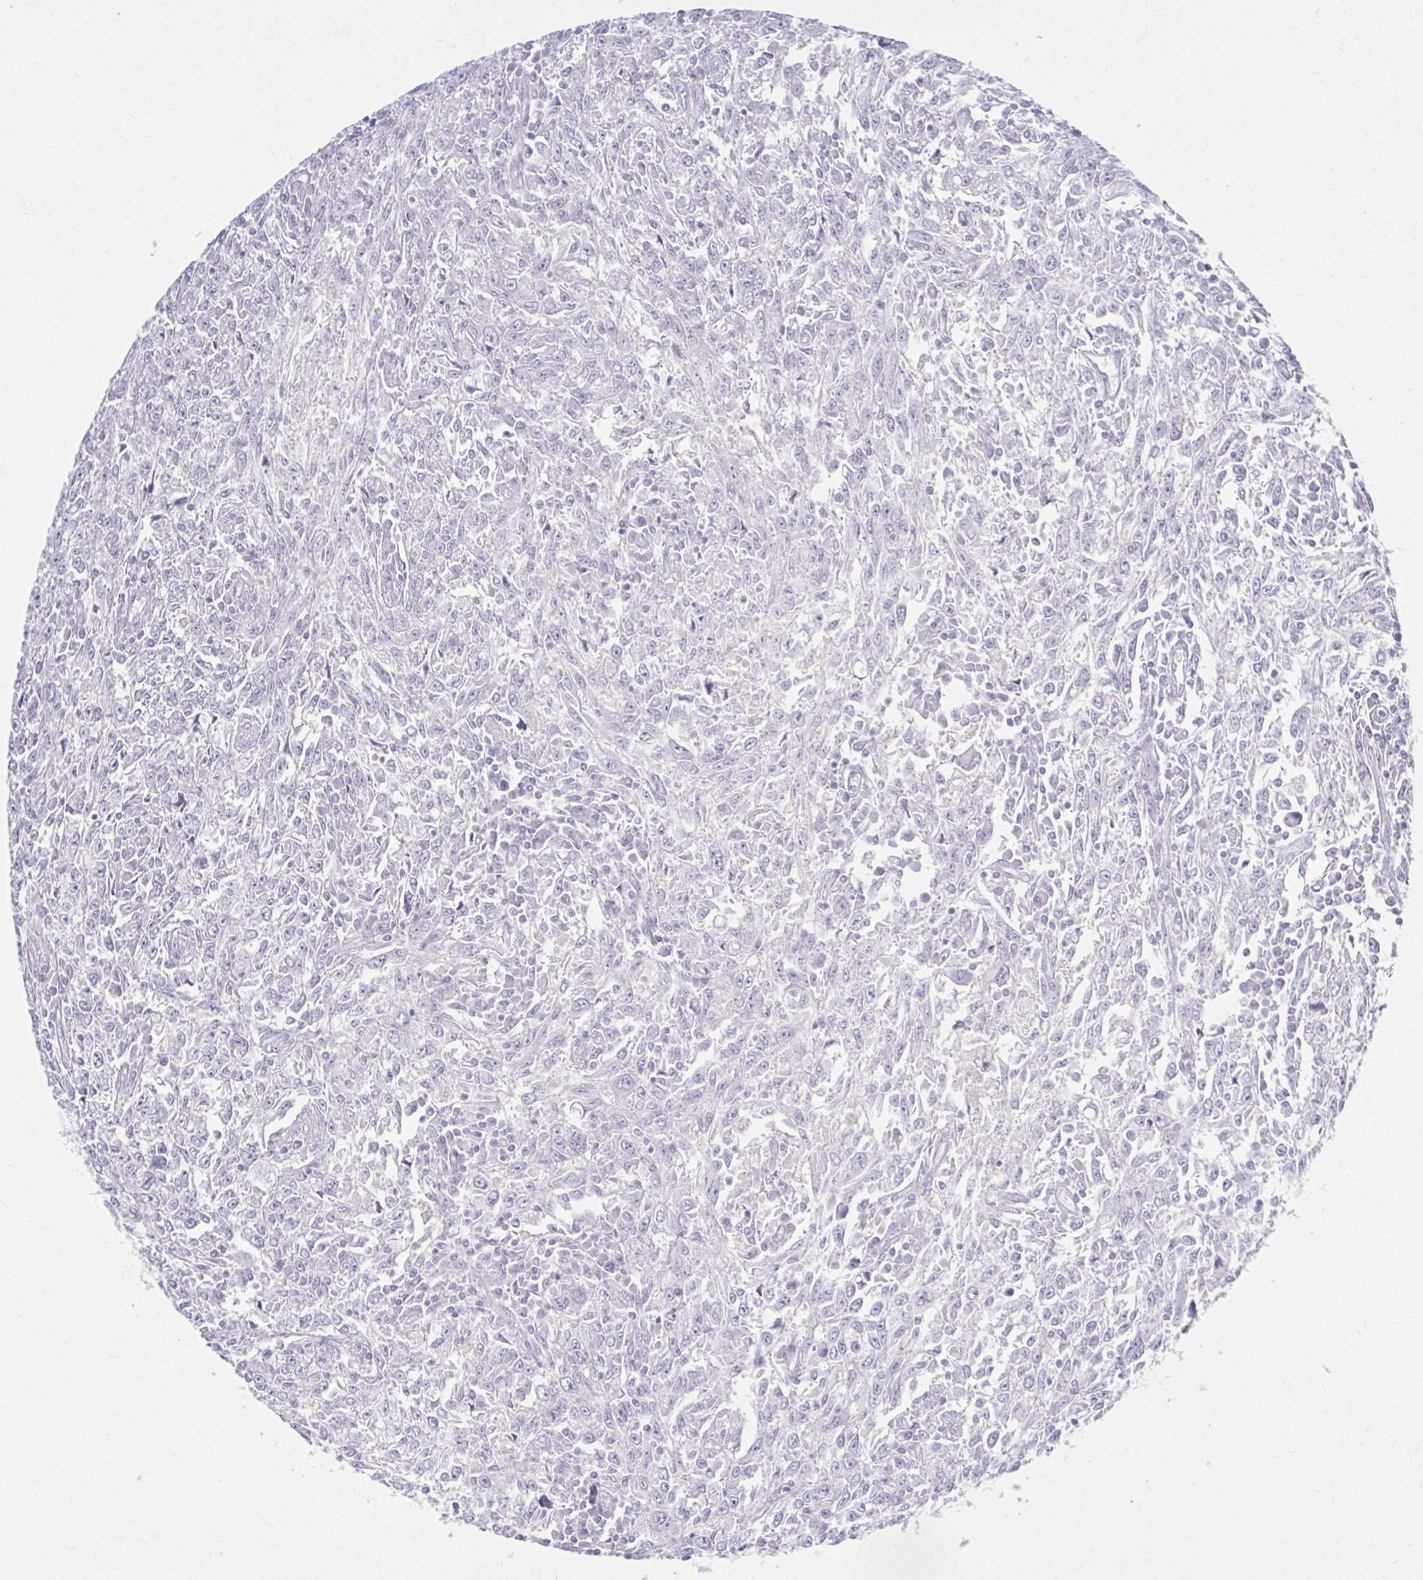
{"staining": {"intensity": "negative", "quantity": "none", "location": "none"}, "tissue": "breast cancer", "cell_type": "Tumor cells", "image_type": "cancer", "snomed": [{"axis": "morphology", "description": "Duct carcinoma"}, {"axis": "topography", "description": "Breast"}], "caption": "High magnification brightfield microscopy of breast invasive ductal carcinoma stained with DAB (brown) and counterstained with hematoxylin (blue): tumor cells show no significant staining. The staining is performed using DAB brown chromogen with nuclei counter-stained in using hematoxylin.", "gene": "CCDC105", "patient": {"sex": "female", "age": 50}}